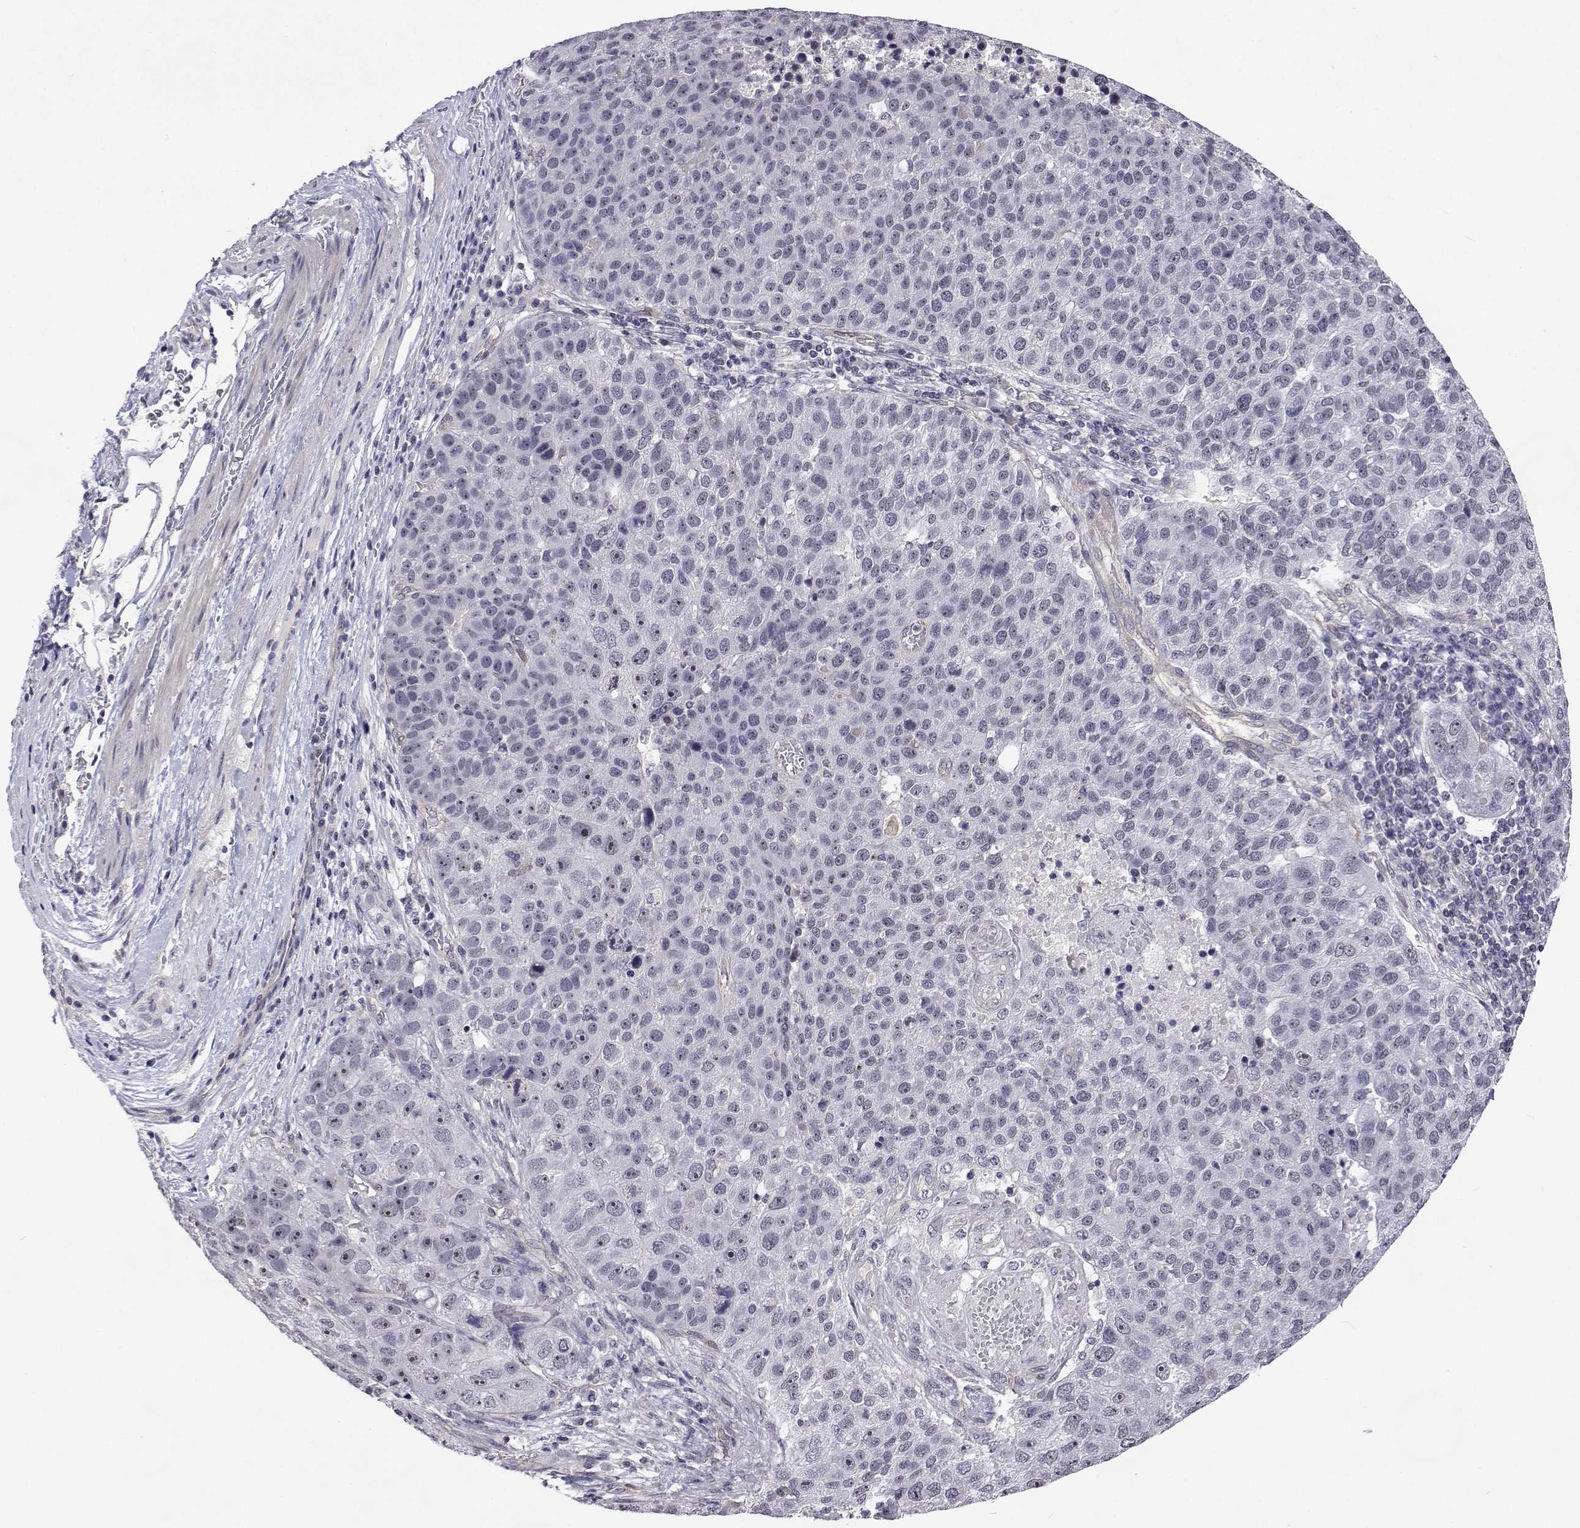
{"staining": {"intensity": "negative", "quantity": "none", "location": "none"}, "tissue": "pancreatic cancer", "cell_type": "Tumor cells", "image_type": "cancer", "snomed": [{"axis": "morphology", "description": "Adenocarcinoma, NOS"}, {"axis": "topography", "description": "Pancreas"}], "caption": "Micrograph shows no significant protein expression in tumor cells of adenocarcinoma (pancreatic). (Brightfield microscopy of DAB (3,3'-diaminobenzidine) IHC at high magnification).", "gene": "NHP2", "patient": {"sex": "female", "age": 61}}